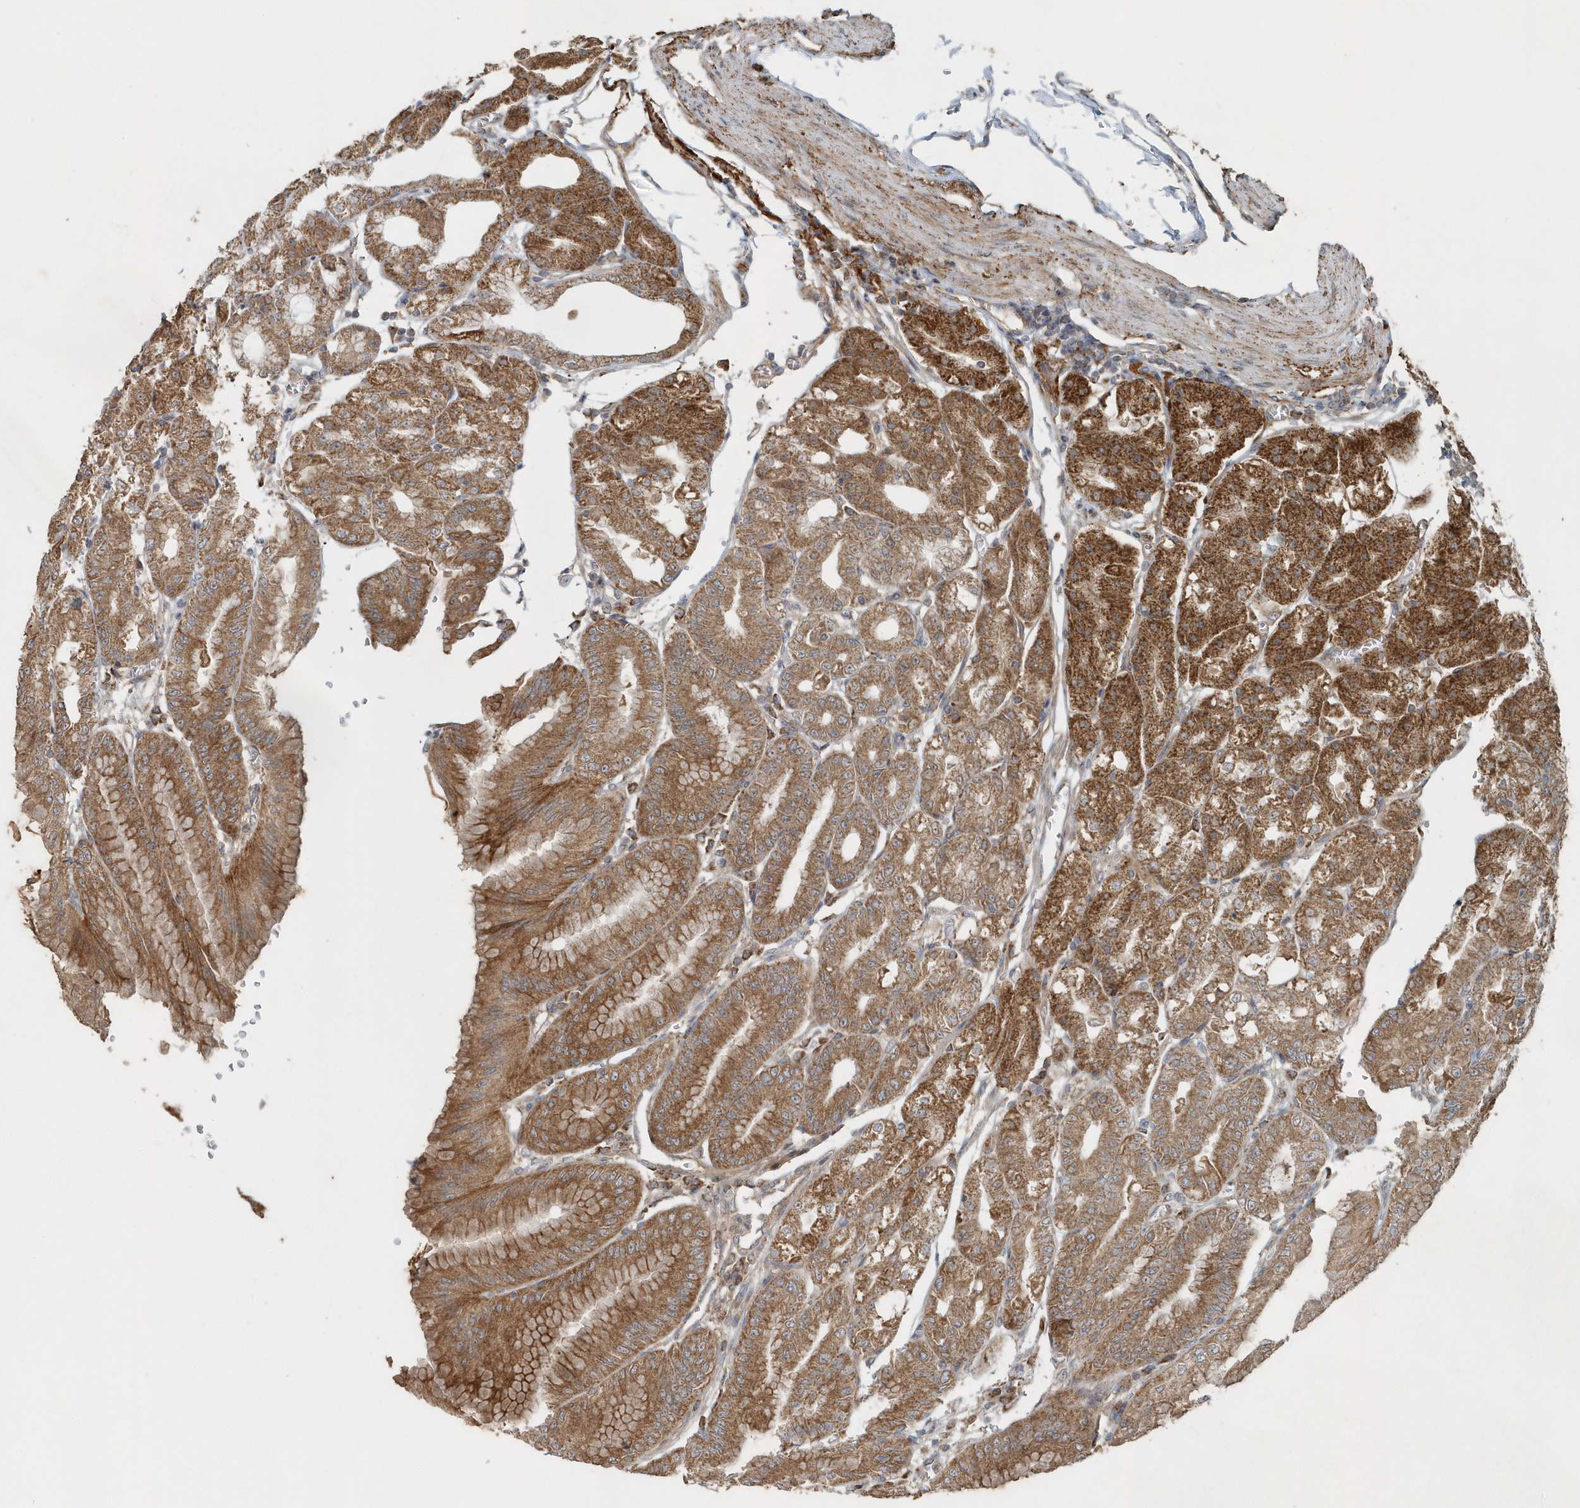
{"staining": {"intensity": "strong", "quantity": ">75%", "location": "cytoplasmic/membranous"}, "tissue": "stomach", "cell_type": "Glandular cells", "image_type": "normal", "snomed": [{"axis": "morphology", "description": "Normal tissue, NOS"}, {"axis": "topography", "description": "Stomach, lower"}], "caption": "Glandular cells exhibit high levels of strong cytoplasmic/membranous positivity in approximately >75% of cells in unremarkable stomach. The protein of interest is shown in brown color, while the nuclei are stained blue.", "gene": "MMUT", "patient": {"sex": "male", "age": 71}}